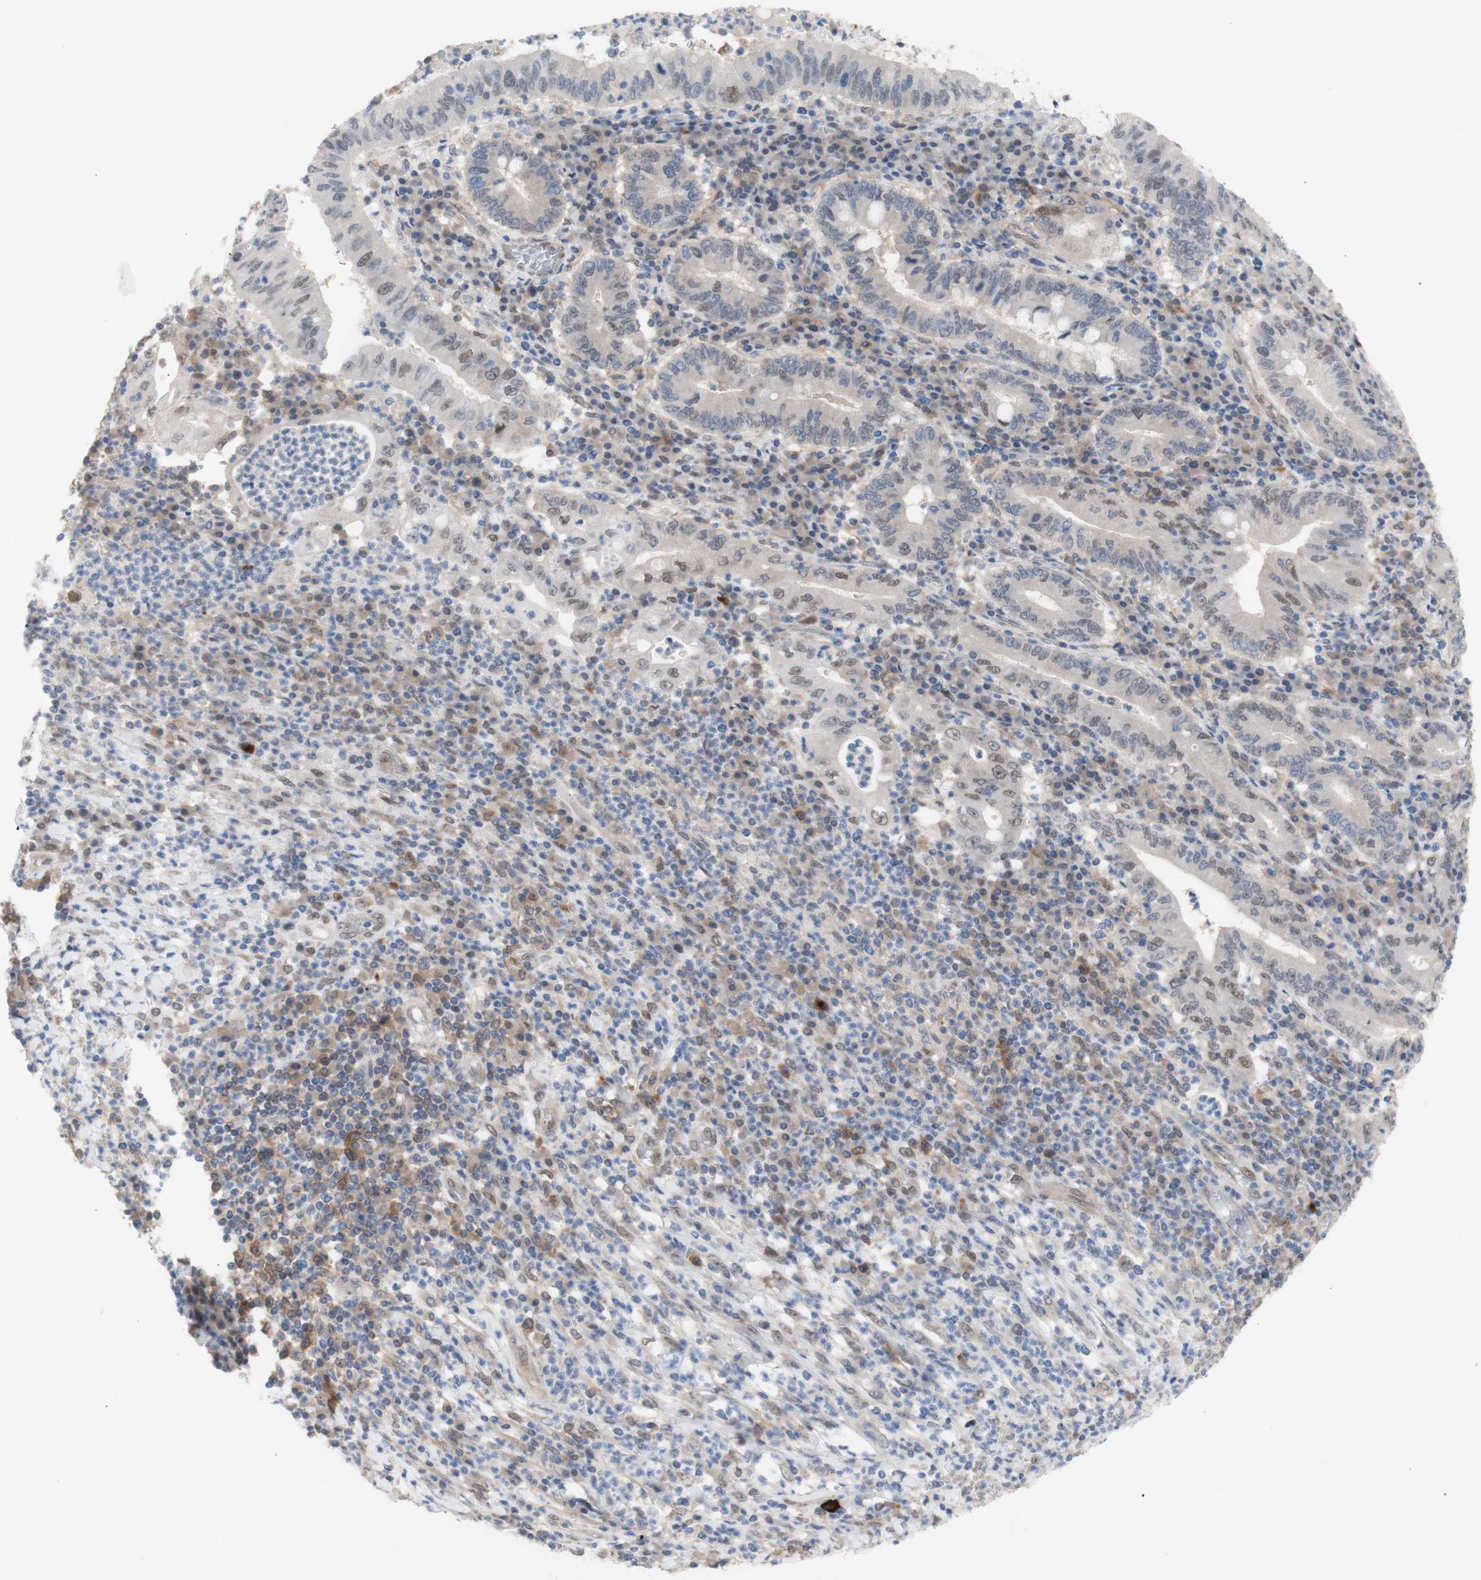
{"staining": {"intensity": "moderate", "quantity": "25%-75%", "location": "nuclear"}, "tissue": "stomach cancer", "cell_type": "Tumor cells", "image_type": "cancer", "snomed": [{"axis": "morphology", "description": "Normal tissue, NOS"}, {"axis": "morphology", "description": "Adenocarcinoma, NOS"}, {"axis": "topography", "description": "Esophagus"}, {"axis": "topography", "description": "Stomach, upper"}, {"axis": "topography", "description": "Peripheral nerve tissue"}], "caption": "The immunohistochemical stain highlights moderate nuclear expression in tumor cells of adenocarcinoma (stomach) tissue.", "gene": "PRMT5", "patient": {"sex": "male", "age": 62}}